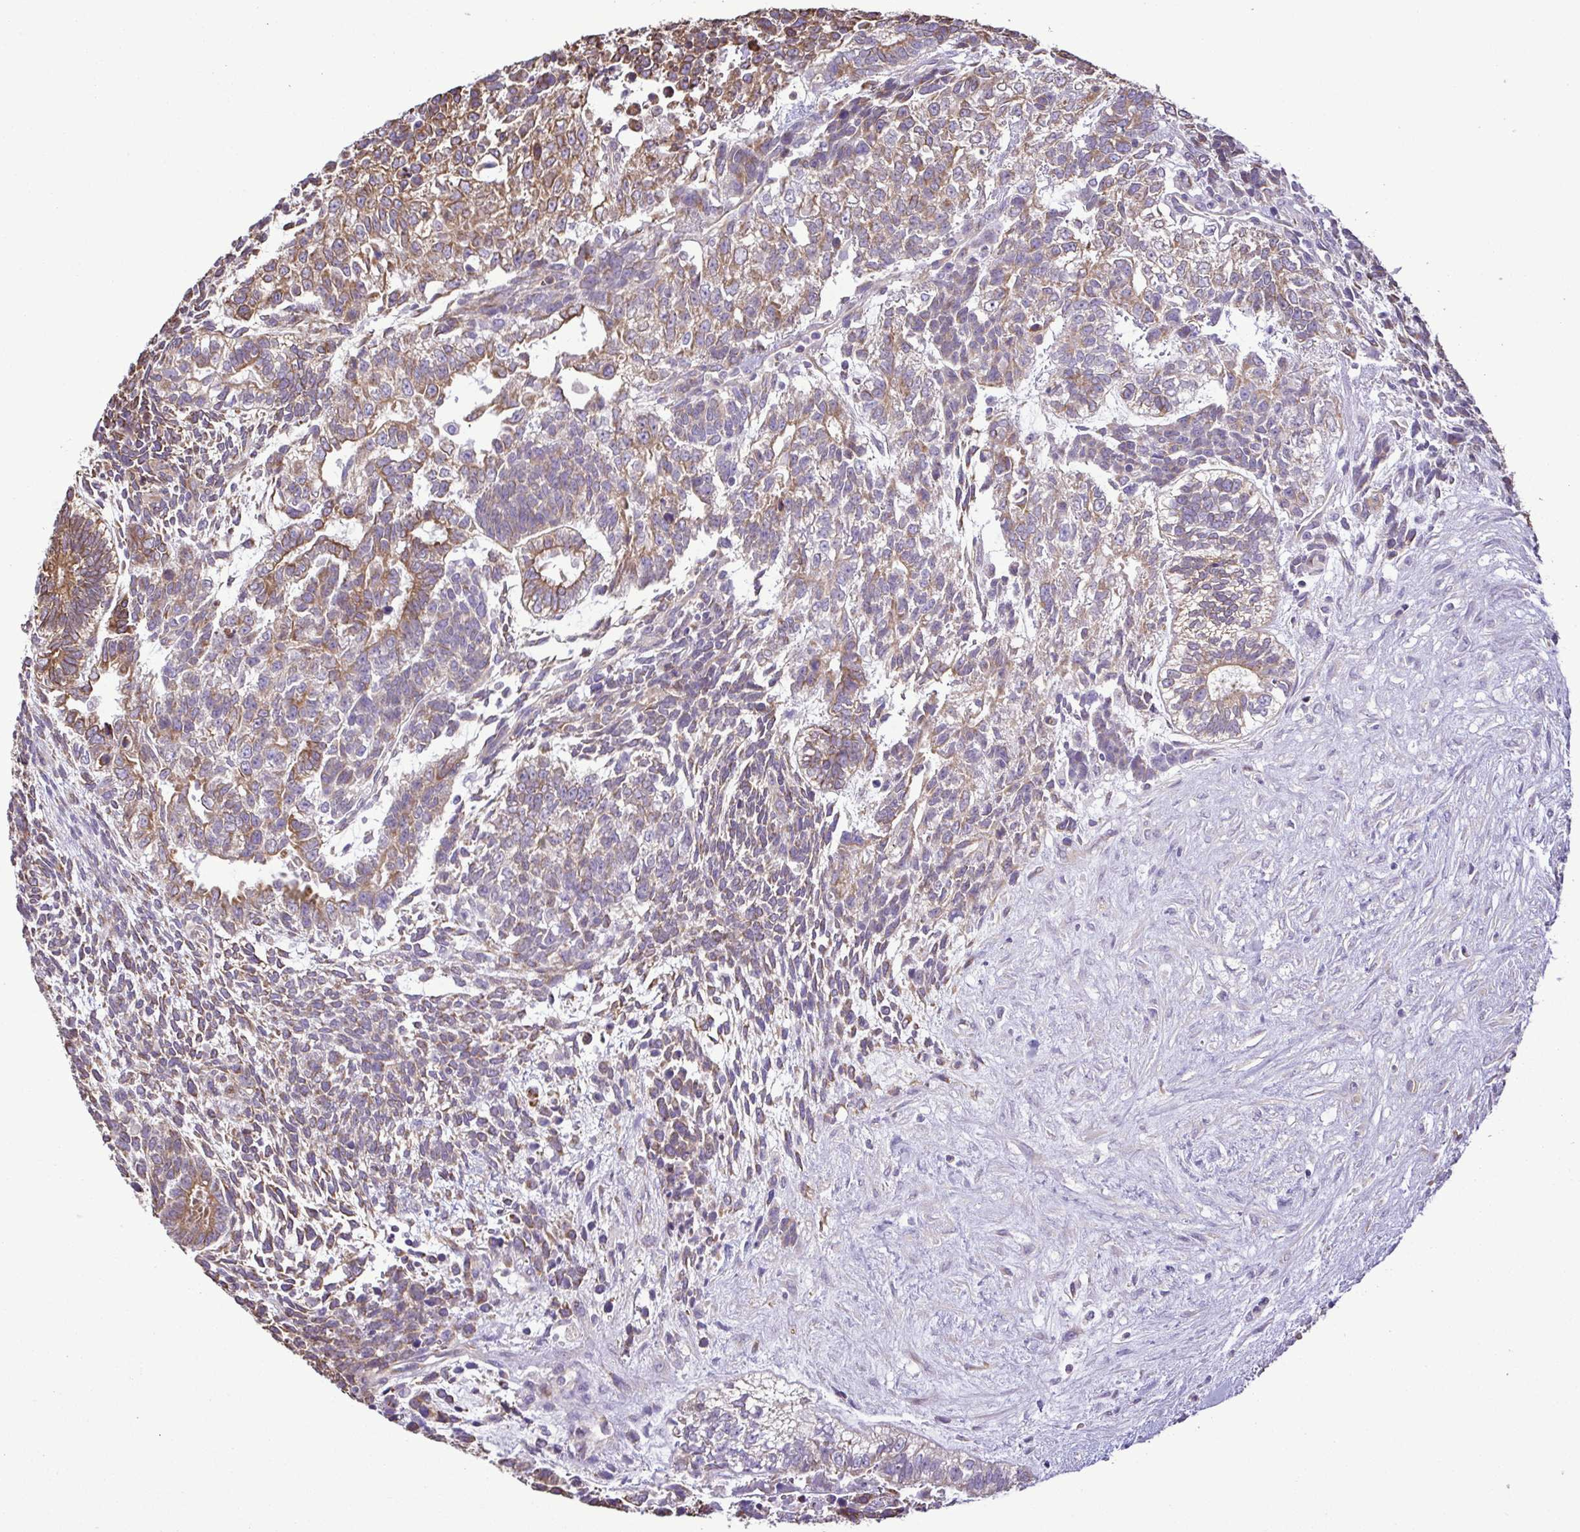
{"staining": {"intensity": "moderate", "quantity": "25%-75%", "location": "cytoplasmic/membranous"}, "tissue": "testis cancer", "cell_type": "Tumor cells", "image_type": "cancer", "snomed": [{"axis": "morphology", "description": "Carcinoma, Embryonal, NOS"}, {"axis": "topography", "description": "Testis"}], "caption": "The histopathology image displays staining of embryonal carcinoma (testis), revealing moderate cytoplasmic/membranous protein staining (brown color) within tumor cells.", "gene": "MYL10", "patient": {"sex": "male", "age": 23}}